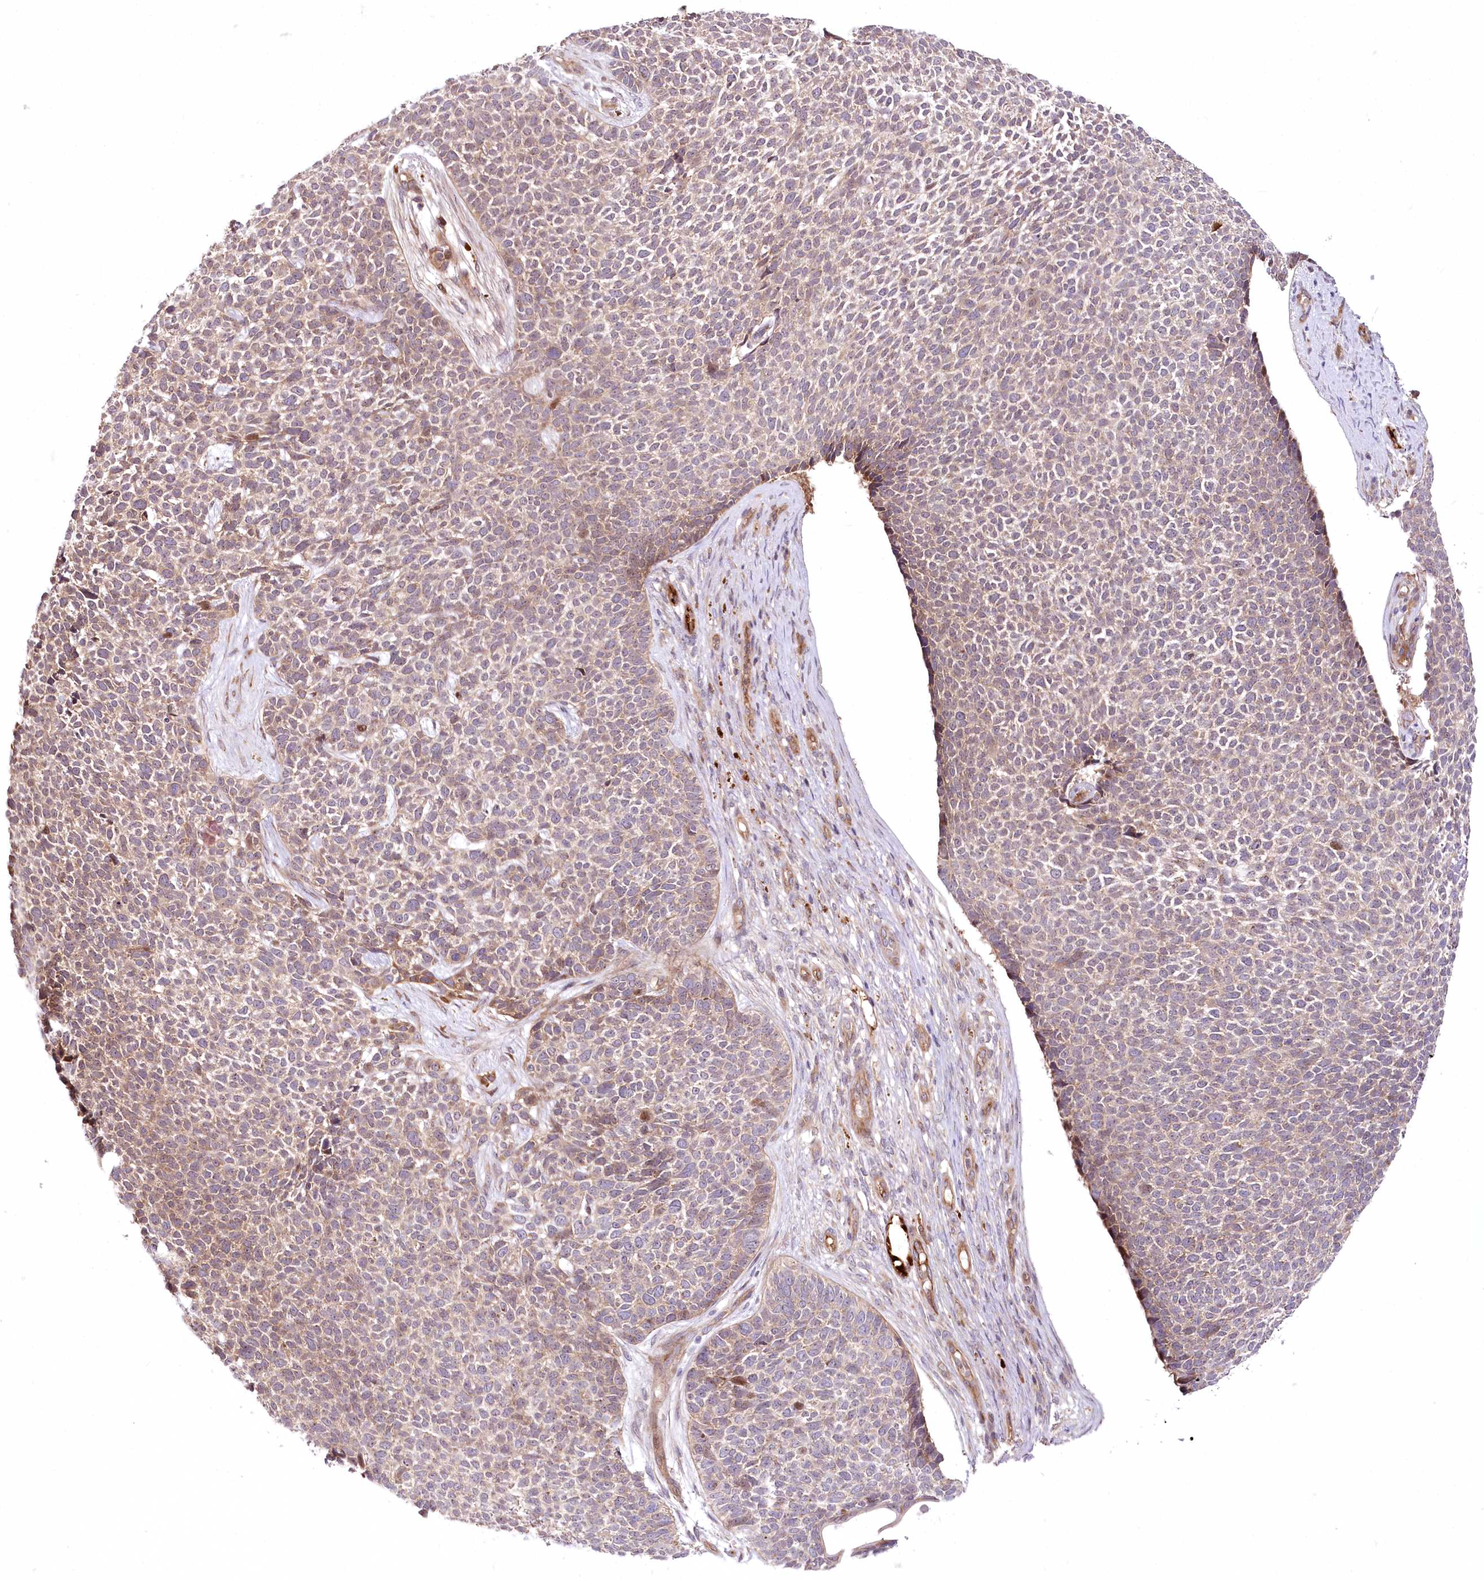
{"staining": {"intensity": "weak", "quantity": ">75%", "location": "cytoplasmic/membranous"}, "tissue": "skin cancer", "cell_type": "Tumor cells", "image_type": "cancer", "snomed": [{"axis": "morphology", "description": "Basal cell carcinoma"}, {"axis": "topography", "description": "Skin"}], "caption": "A brown stain highlights weak cytoplasmic/membranous positivity of a protein in skin cancer tumor cells.", "gene": "PSTK", "patient": {"sex": "female", "age": 84}}